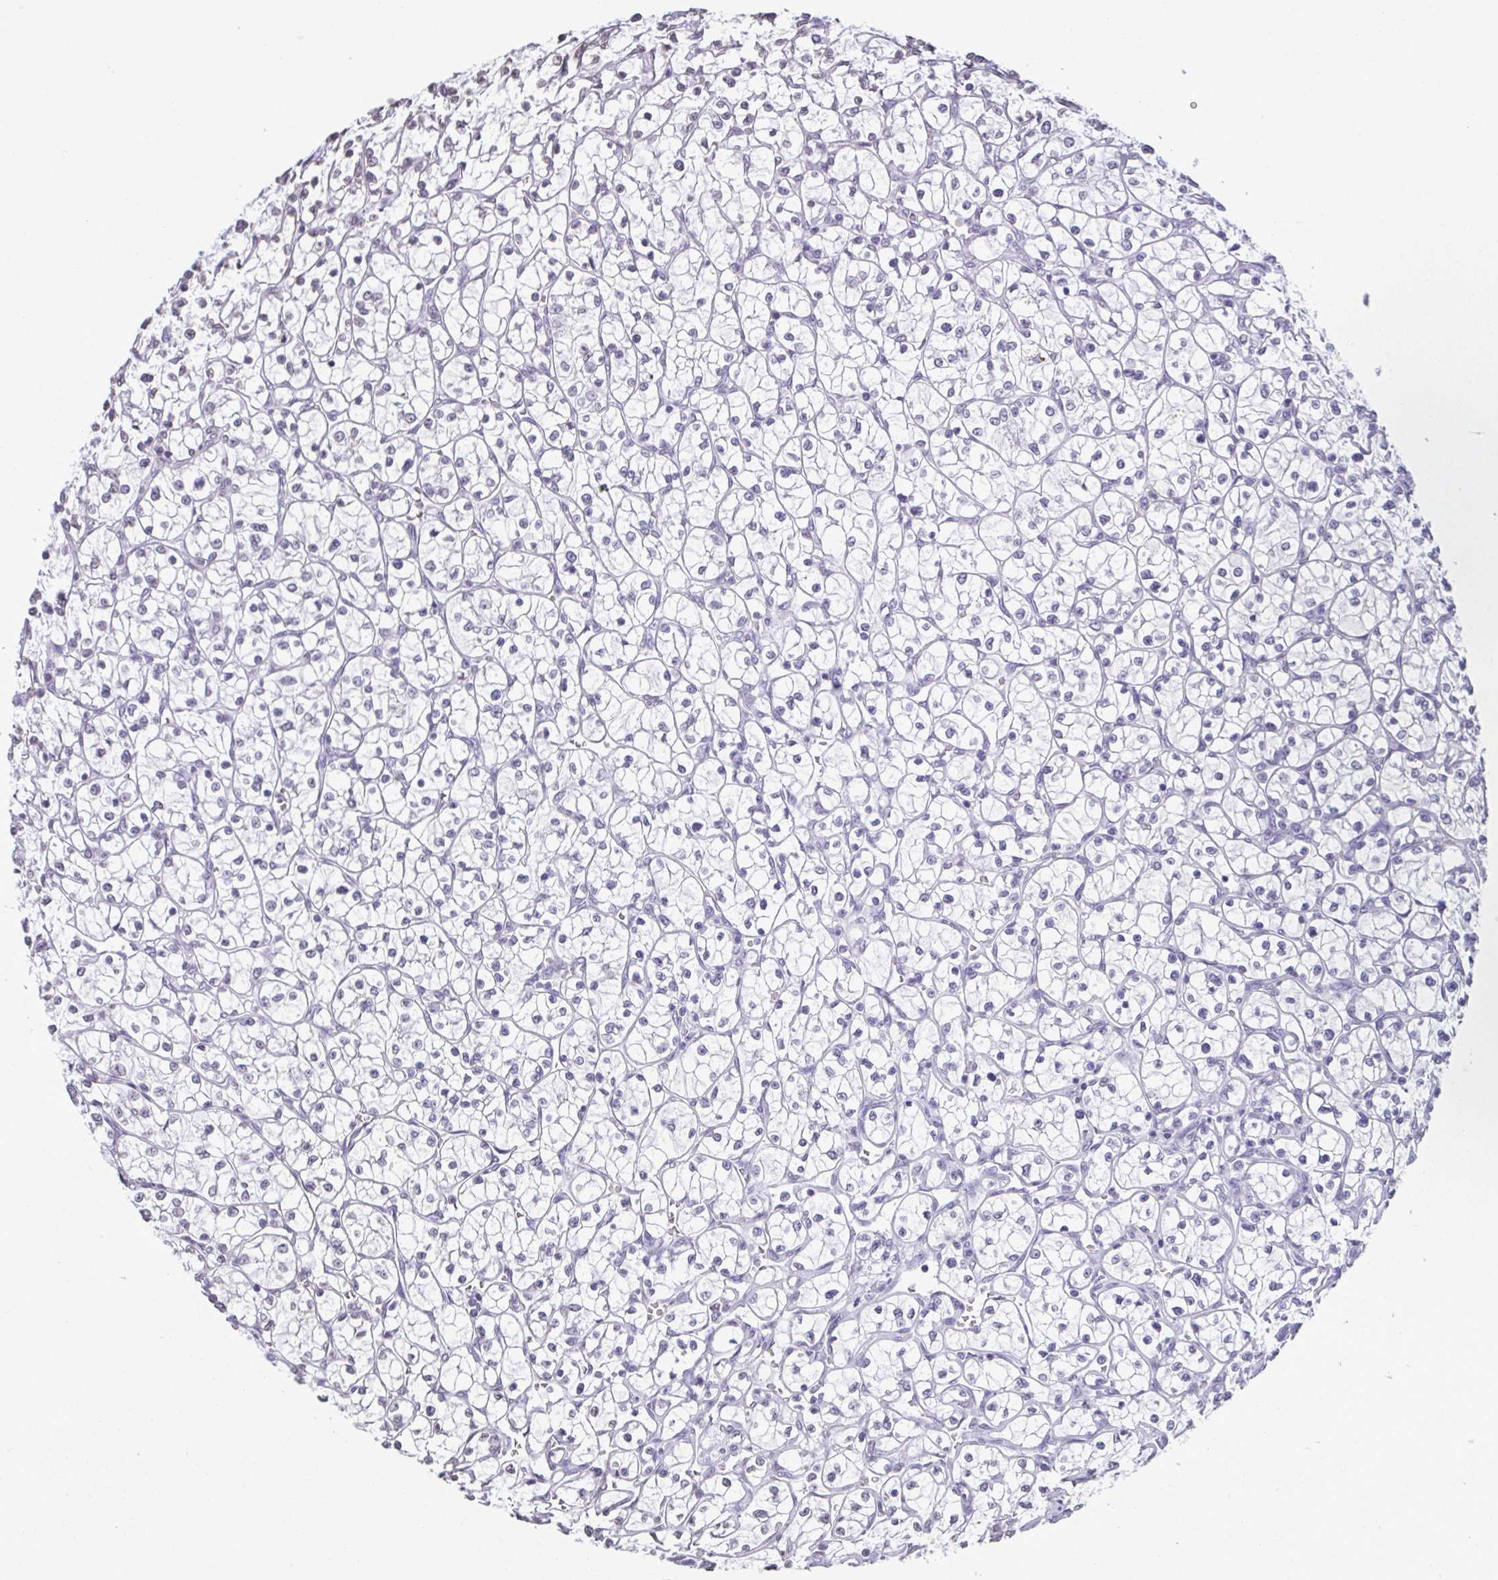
{"staining": {"intensity": "negative", "quantity": "none", "location": "none"}, "tissue": "renal cancer", "cell_type": "Tumor cells", "image_type": "cancer", "snomed": [{"axis": "morphology", "description": "Adenocarcinoma, NOS"}, {"axis": "topography", "description": "Kidney"}], "caption": "Adenocarcinoma (renal) stained for a protein using IHC demonstrates no positivity tumor cells.", "gene": "VCY1B", "patient": {"sex": "female", "age": 64}}